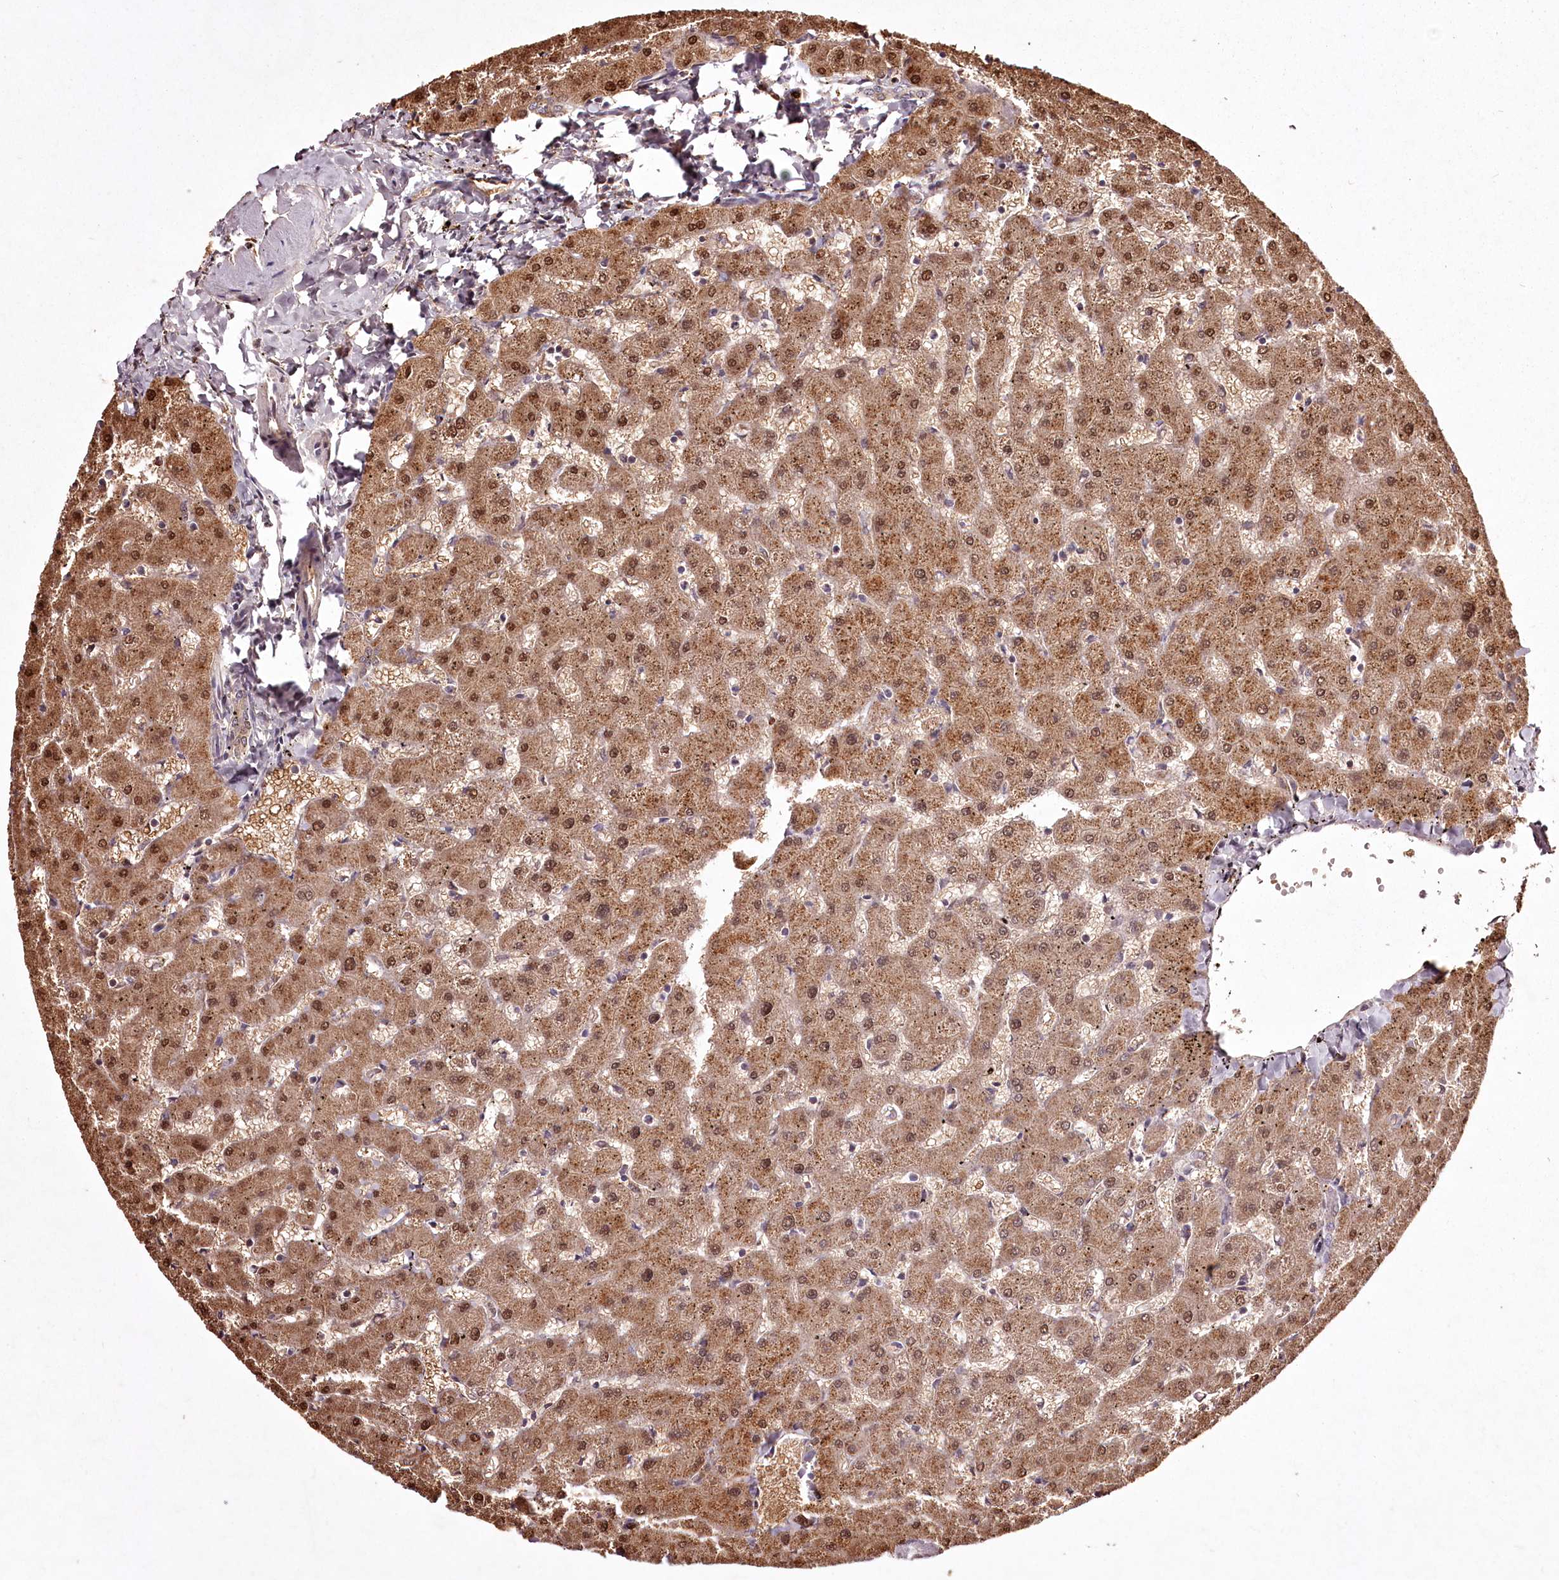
{"staining": {"intensity": "moderate", "quantity": ">75%", "location": "cytoplasmic/membranous"}, "tissue": "liver", "cell_type": "Cholangiocytes", "image_type": "normal", "snomed": [{"axis": "morphology", "description": "Normal tissue, NOS"}, {"axis": "topography", "description": "Liver"}], "caption": "The micrograph displays immunohistochemical staining of unremarkable liver. There is moderate cytoplasmic/membranous staining is identified in approximately >75% of cholangiocytes. (Brightfield microscopy of DAB IHC at high magnification).", "gene": "ADRA1D", "patient": {"sex": "female", "age": 63}}